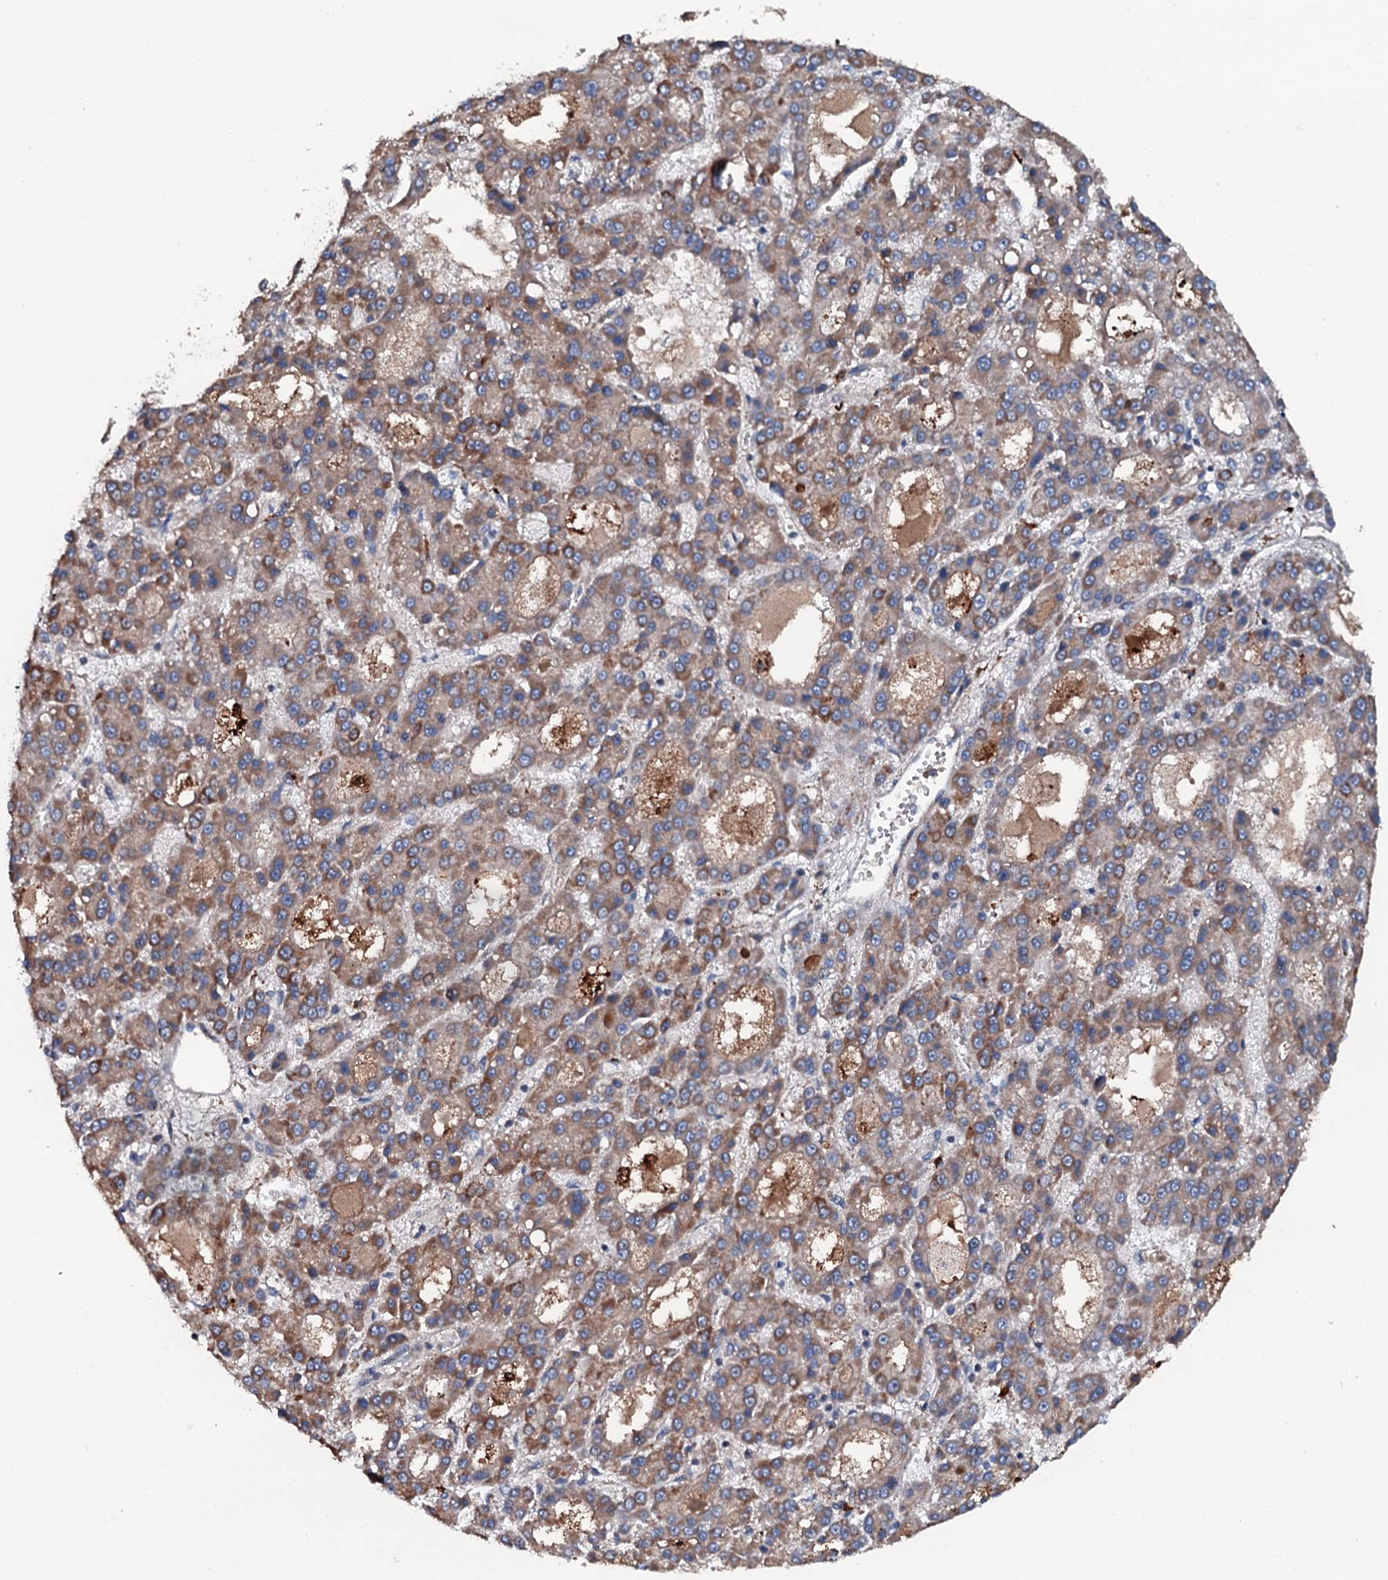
{"staining": {"intensity": "moderate", "quantity": ">75%", "location": "cytoplasmic/membranous"}, "tissue": "liver cancer", "cell_type": "Tumor cells", "image_type": "cancer", "snomed": [{"axis": "morphology", "description": "Carcinoma, Hepatocellular, NOS"}, {"axis": "topography", "description": "Liver"}], "caption": "Immunohistochemistry photomicrograph of liver cancer (hepatocellular carcinoma) stained for a protein (brown), which reveals medium levels of moderate cytoplasmic/membranous expression in about >75% of tumor cells.", "gene": "NEK1", "patient": {"sex": "male", "age": 70}}